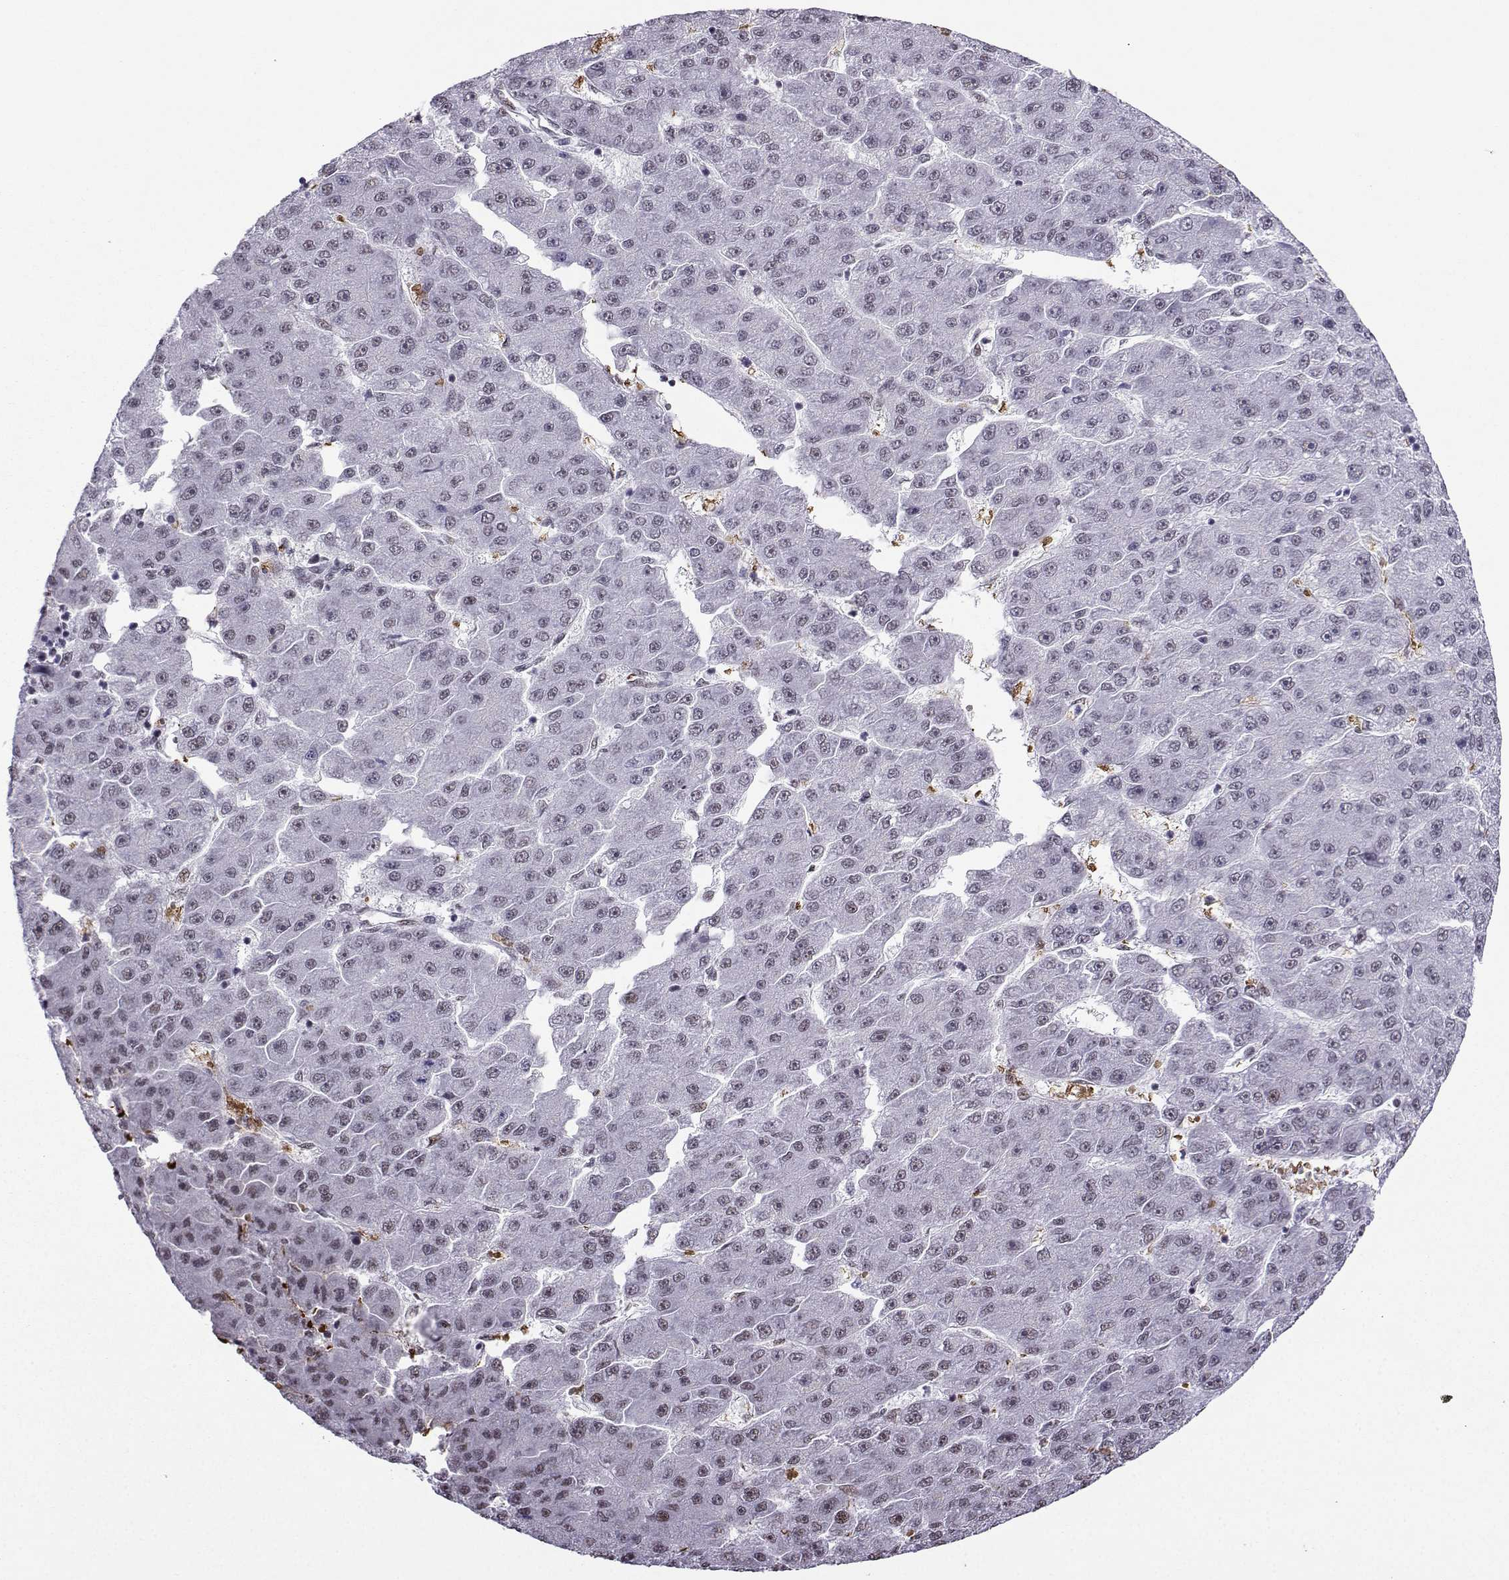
{"staining": {"intensity": "negative", "quantity": "none", "location": "none"}, "tissue": "liver cancer", "cell_type": "Tumor cells", "image_type": "cancer", "snomed": [{"axis": "morphology", "description": "Carcinoma, Hepatocellular, NOS"}, {"axis": "topography", "description": "Liver"}], "caption": "DAB (3,3'-diaminobenzidine) immunohistochemical staining of liver cancer (hepatocellular carcinoma) shows no significant staining in tumor cells.", "gene": "CCNK", "patient": {"sex": "male", "age": 67}}